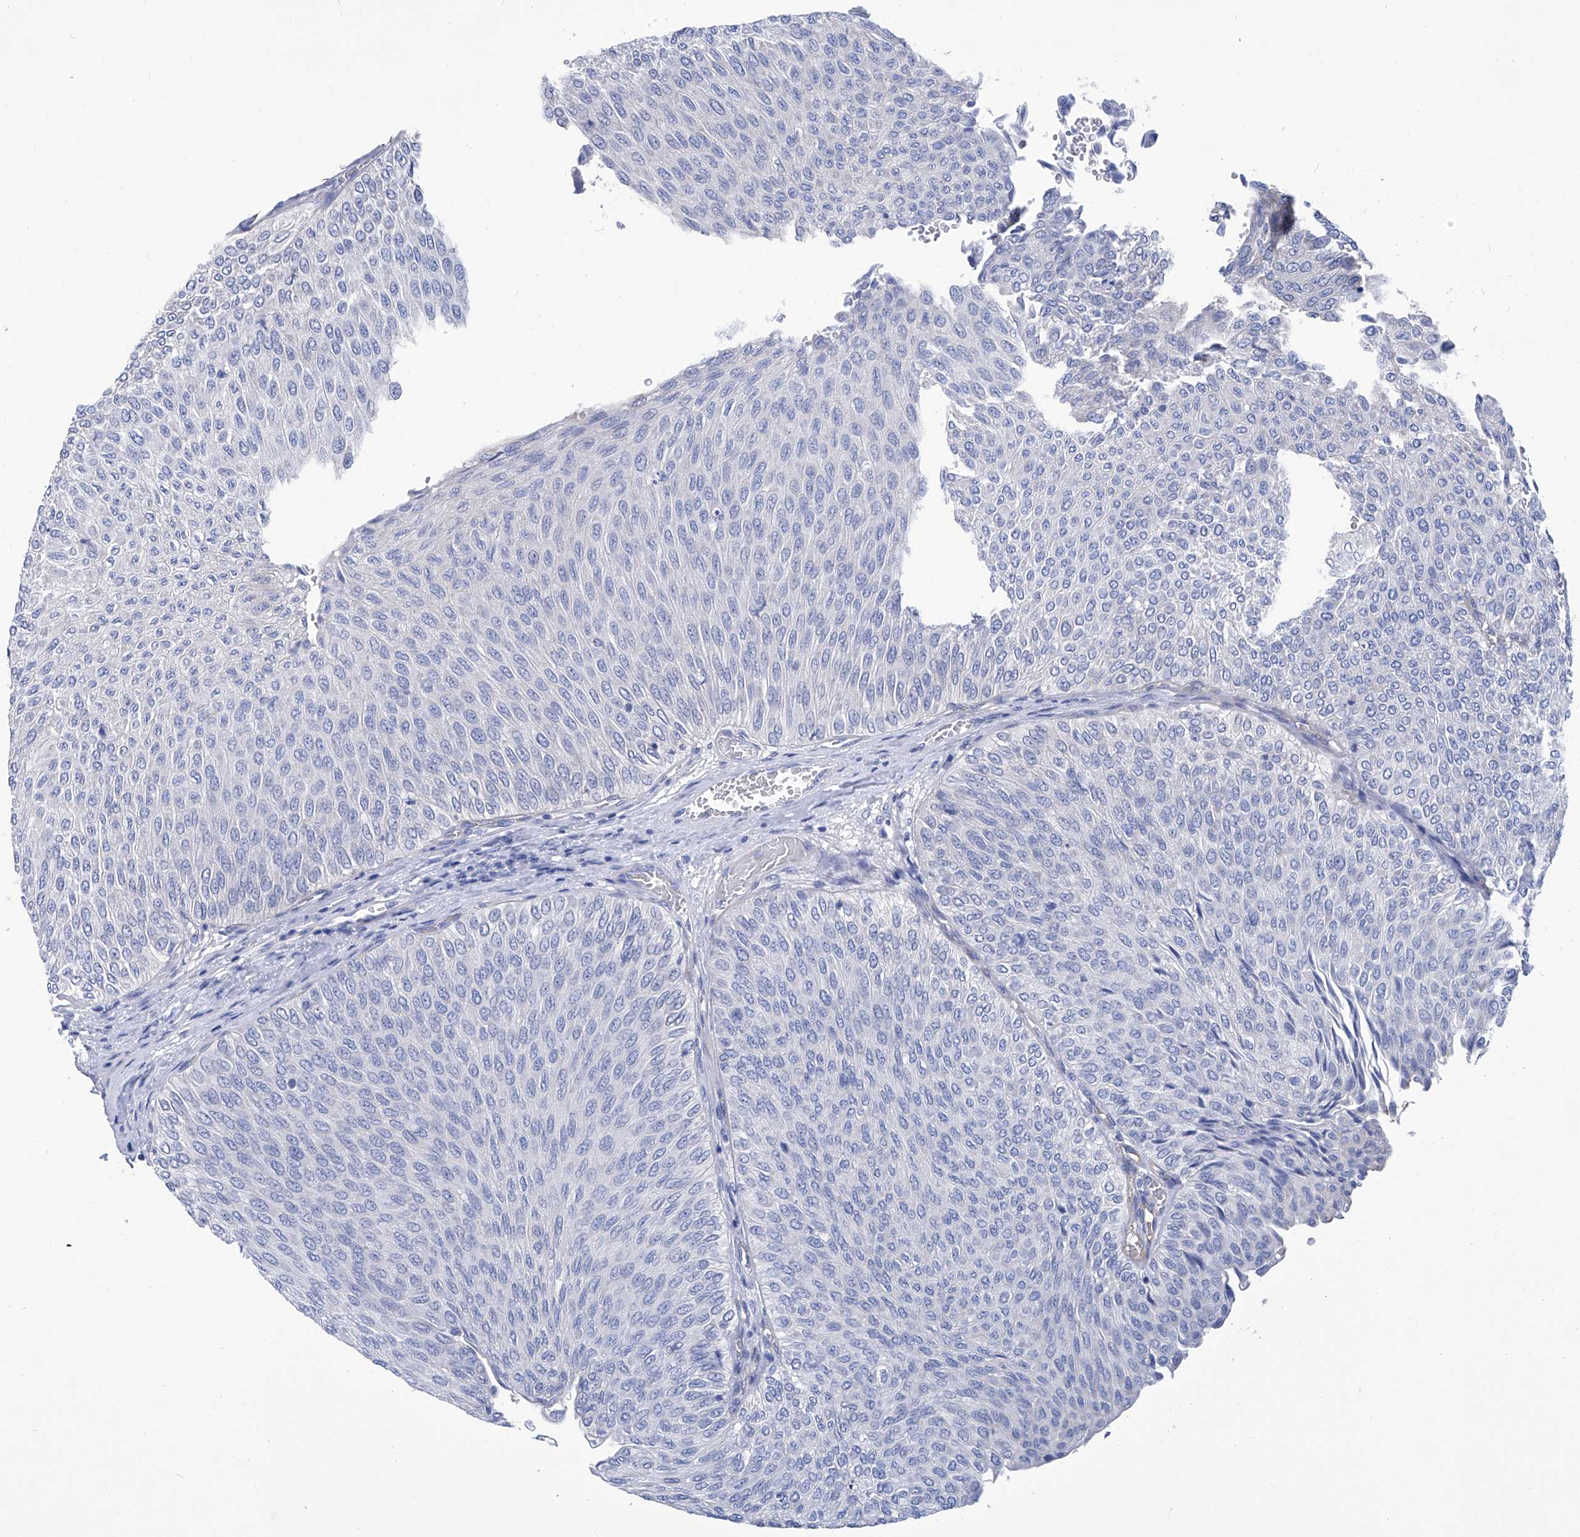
{"staining": {"intensity": "negative", "quantity": "none", "location": "none"}, "tissue": "urothelial cancer", "cell_type": "Tumor cells", "image_type": "cancer", "snomed": [{"axis": "morphology", "description": "Urothelial carcinoma, Low grade"}, {"axis": "topography", "description": "Urinary bladder"}], "caption": "High magnification brightfield microscopy of urothelial carcinoma (low-grade) stained with DAB (brown) and counterstained with hematoxylin (blue): tumor cells show no significant staining.", "gene": "SMS", "patient": {"sex": "male", "age": 78}}